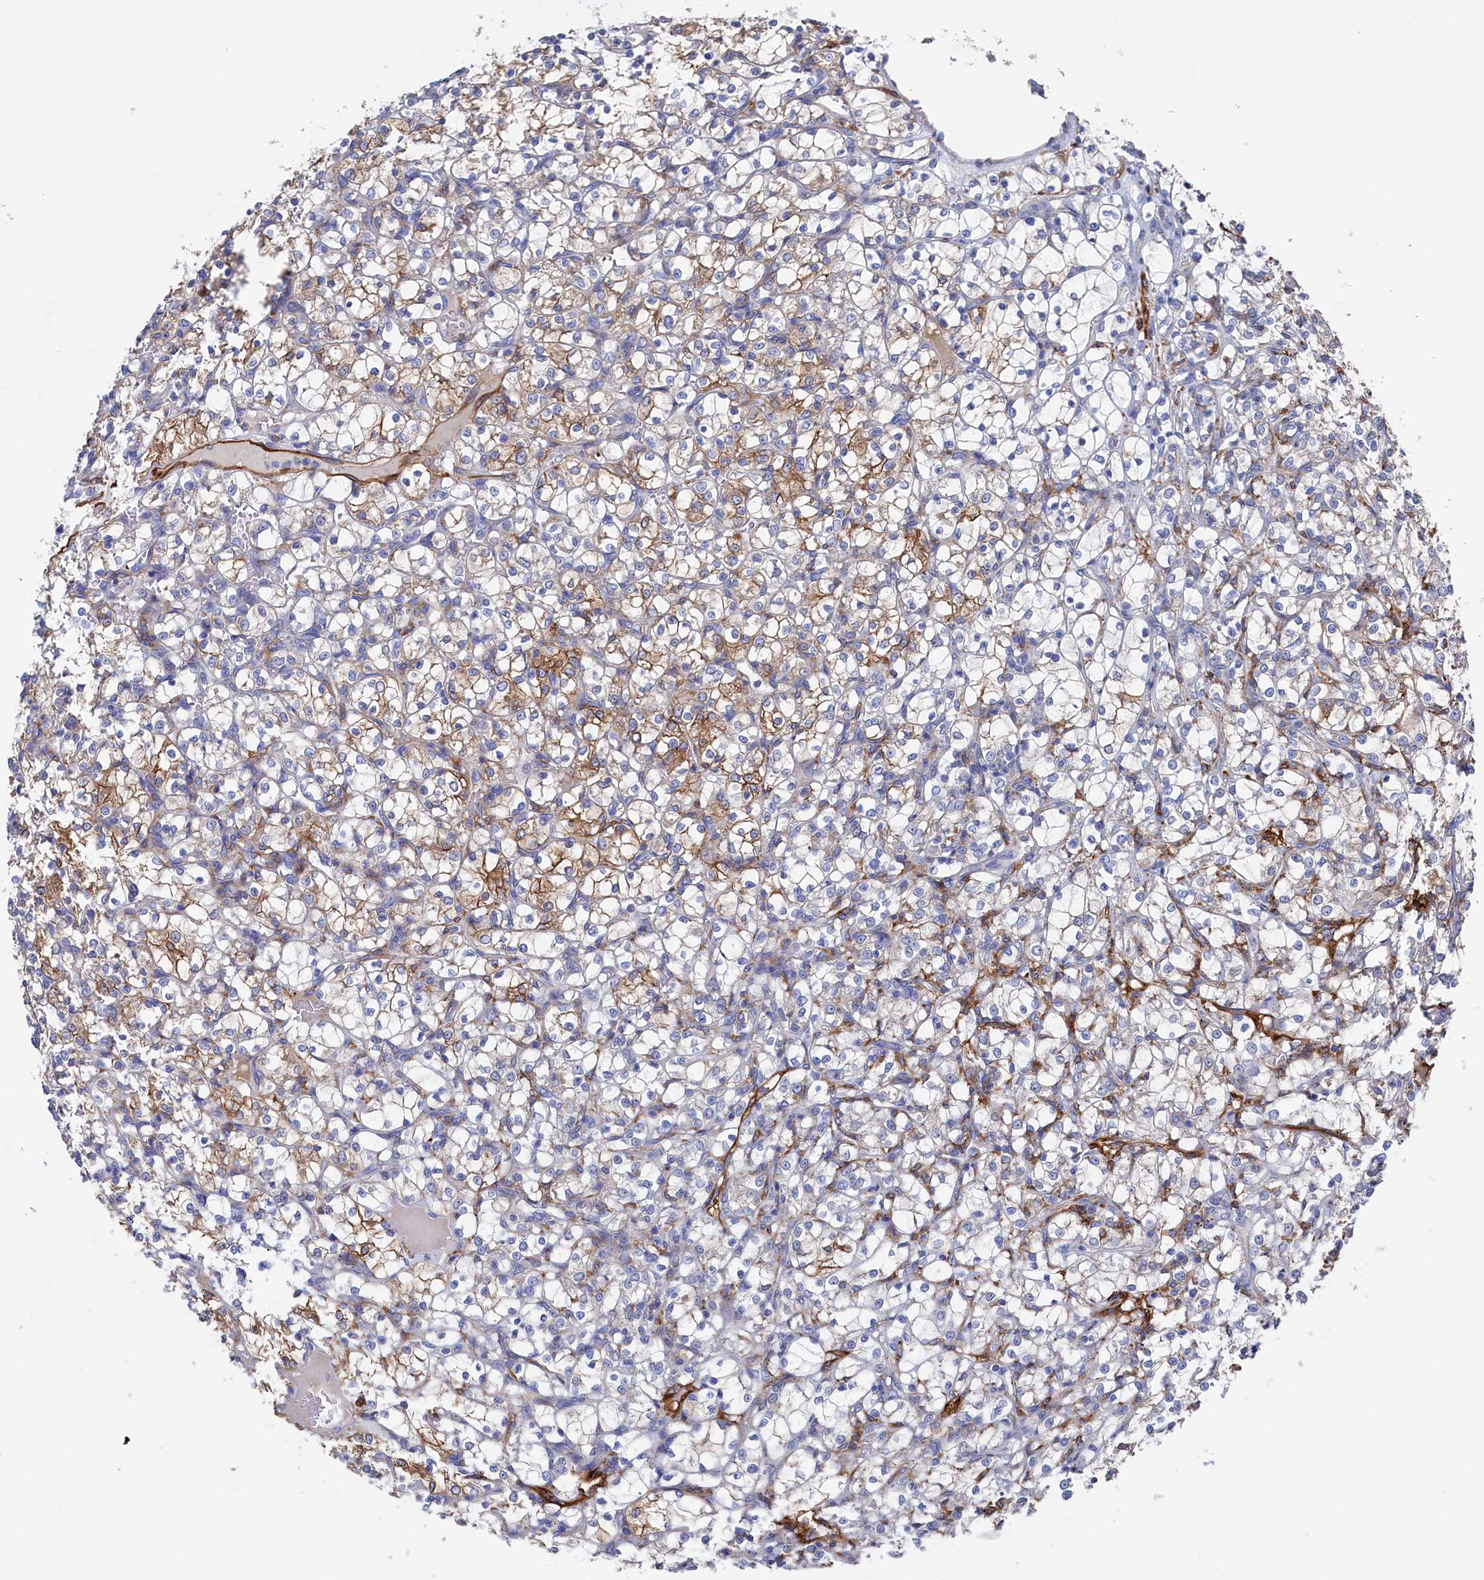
{"staining": {"intensity": "moderate", "quantity": "<25%", "location": "cytoplasmic/membranous"}, "tissue": "renal cancer", "cell_type": "Tumor cells", "image_type": "cancer", "snomed": [{"axis": "morphology", "description": "Adenocarcinoma, NOS"}, {"axis": "topography", "description": "Kidney"}], "caption": "Moderate cytoplasmic/membranous protein positivity is identified in approximately <25% of tumor cells in renal adenocarcinoma.", "gene": "C12orf73", "patient": {"sex": "female", "age": 69}}